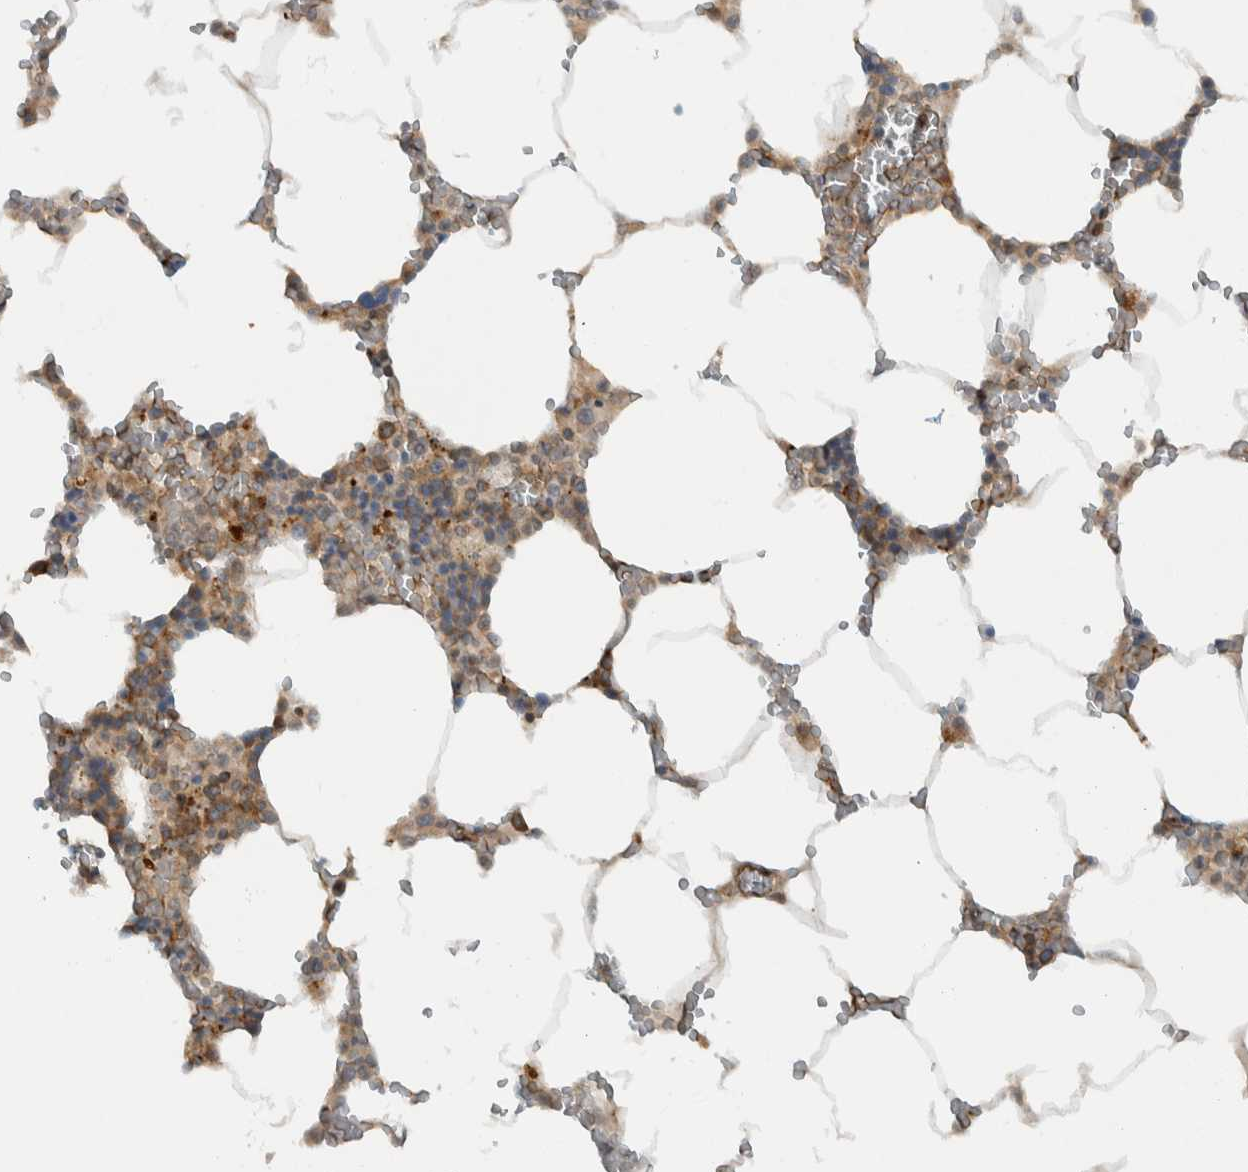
{"staining": {"intensity": "moderate", "quantity": ">75%", "location": "cytoplasmic/membranous"}, "tissue": "bone marrow", "cell_type": "Hematopoietic cells", "image_type": "normal", "snomed": [{"axis": "morphology", "description": "Normal tissue, NOS"}, {"axis": "topography", "description": "Bone marrow"}], "caption": "Protein analysis of benign bone marrow exhibits moderate cytoplasmic/membranous expression in about >75% of hematopoietic cells. Nuclei are stained in blue.", "gene": "GIGYF1", "patient": {"sex": "male", "age": 70}}